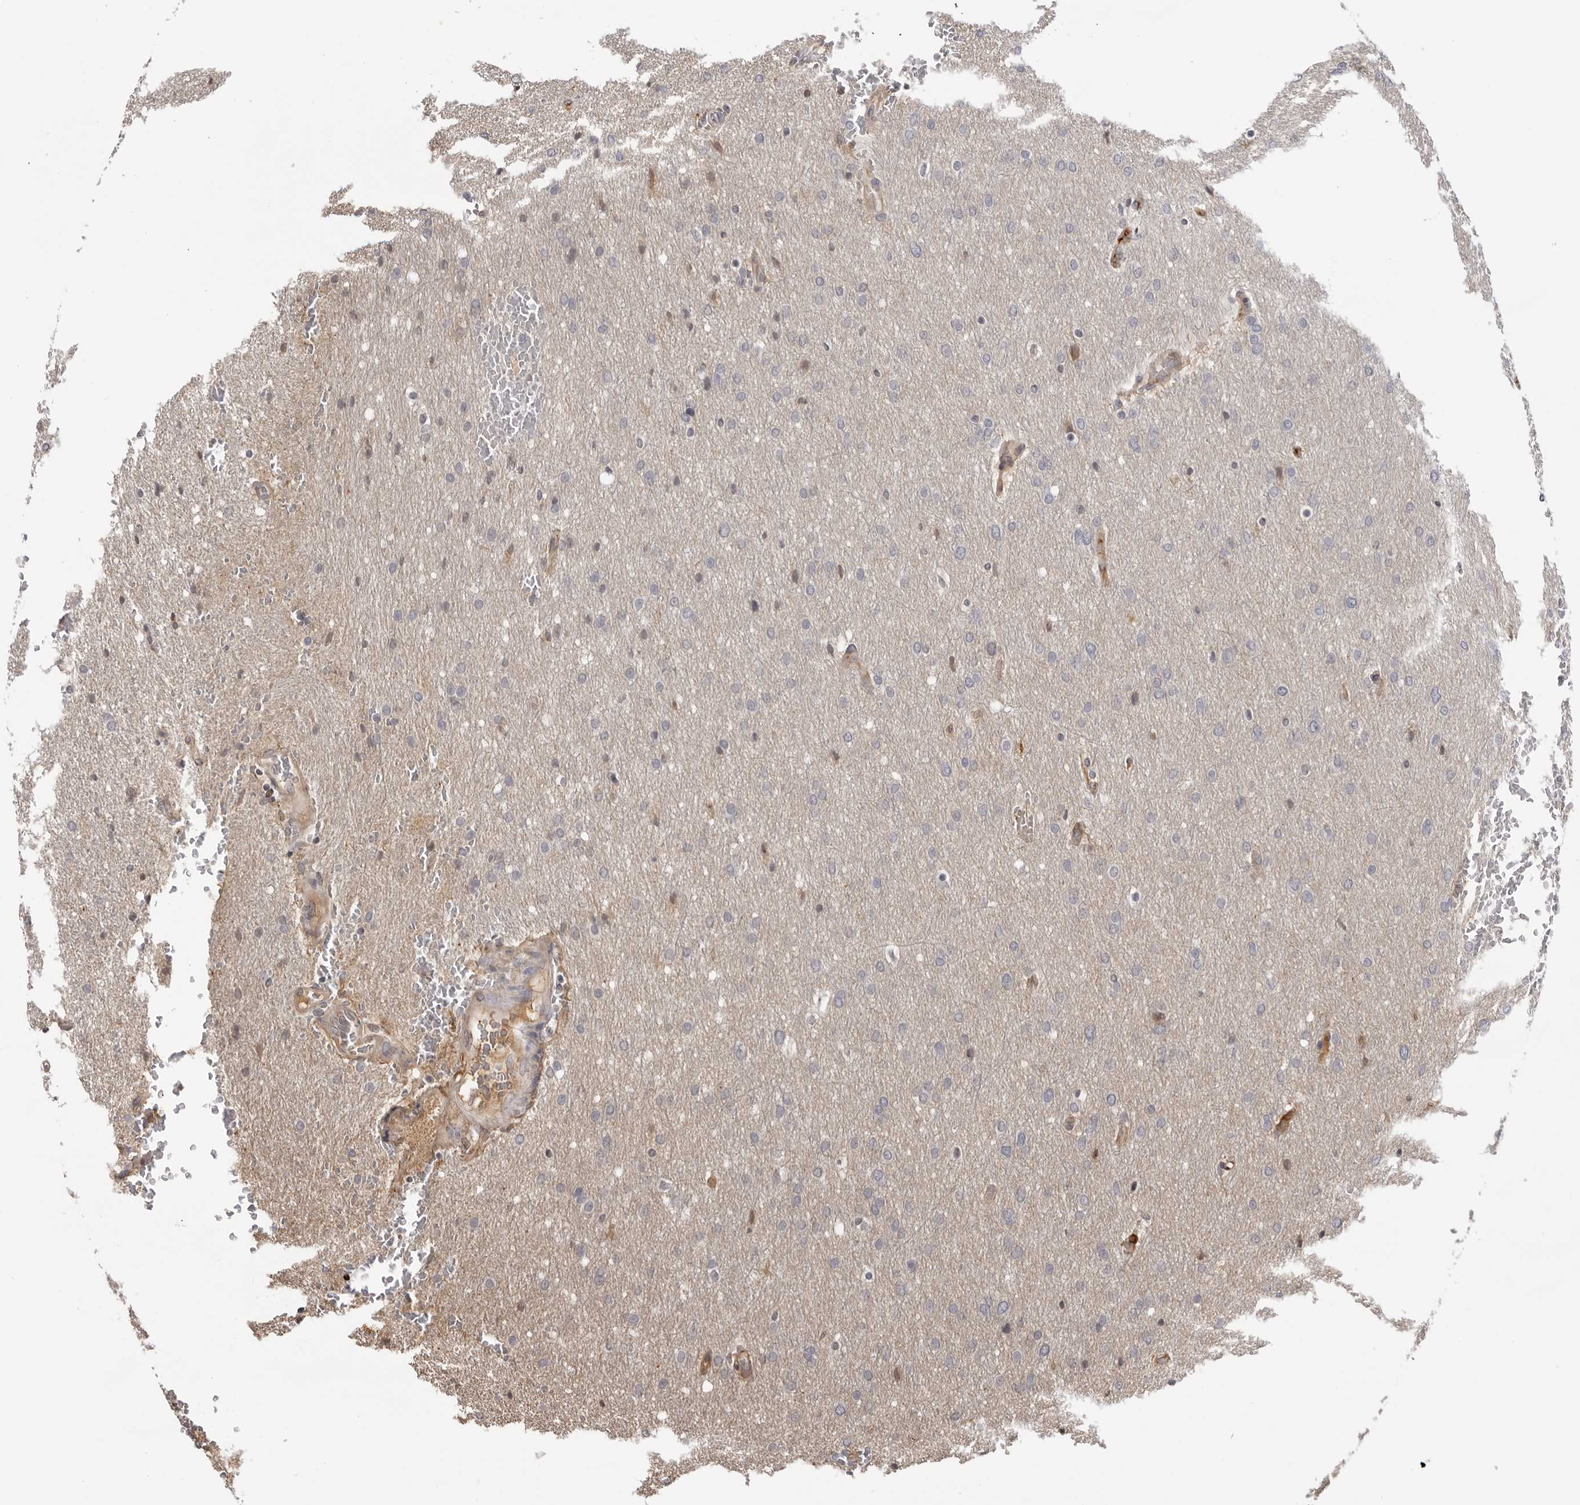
{"staining": {"intensity": "negative", "quantity": "none", "location": "none"}, "tissue": "glioma", "cell_type": "Tumor cells", "image_type": "cancer", "snomed": [{"axis": "morphology", "description": "Glioma, malignant, Low grade"}, {"axis": "topography", "description": "Brain"}], "caption": "High magnification brightfield microscopy of malignant glioma (low-grade) stained with DAB (3,3'-diaminobenzidine) (brown) and counterstained with hematoxylin (blue): tumor cells show no significant expression. (Immunohistochemistry (ihc), brightfield microscopy, high magnification).", "gene": "PLEKHF2", "patient": {"sex": "female", "age": 37}}